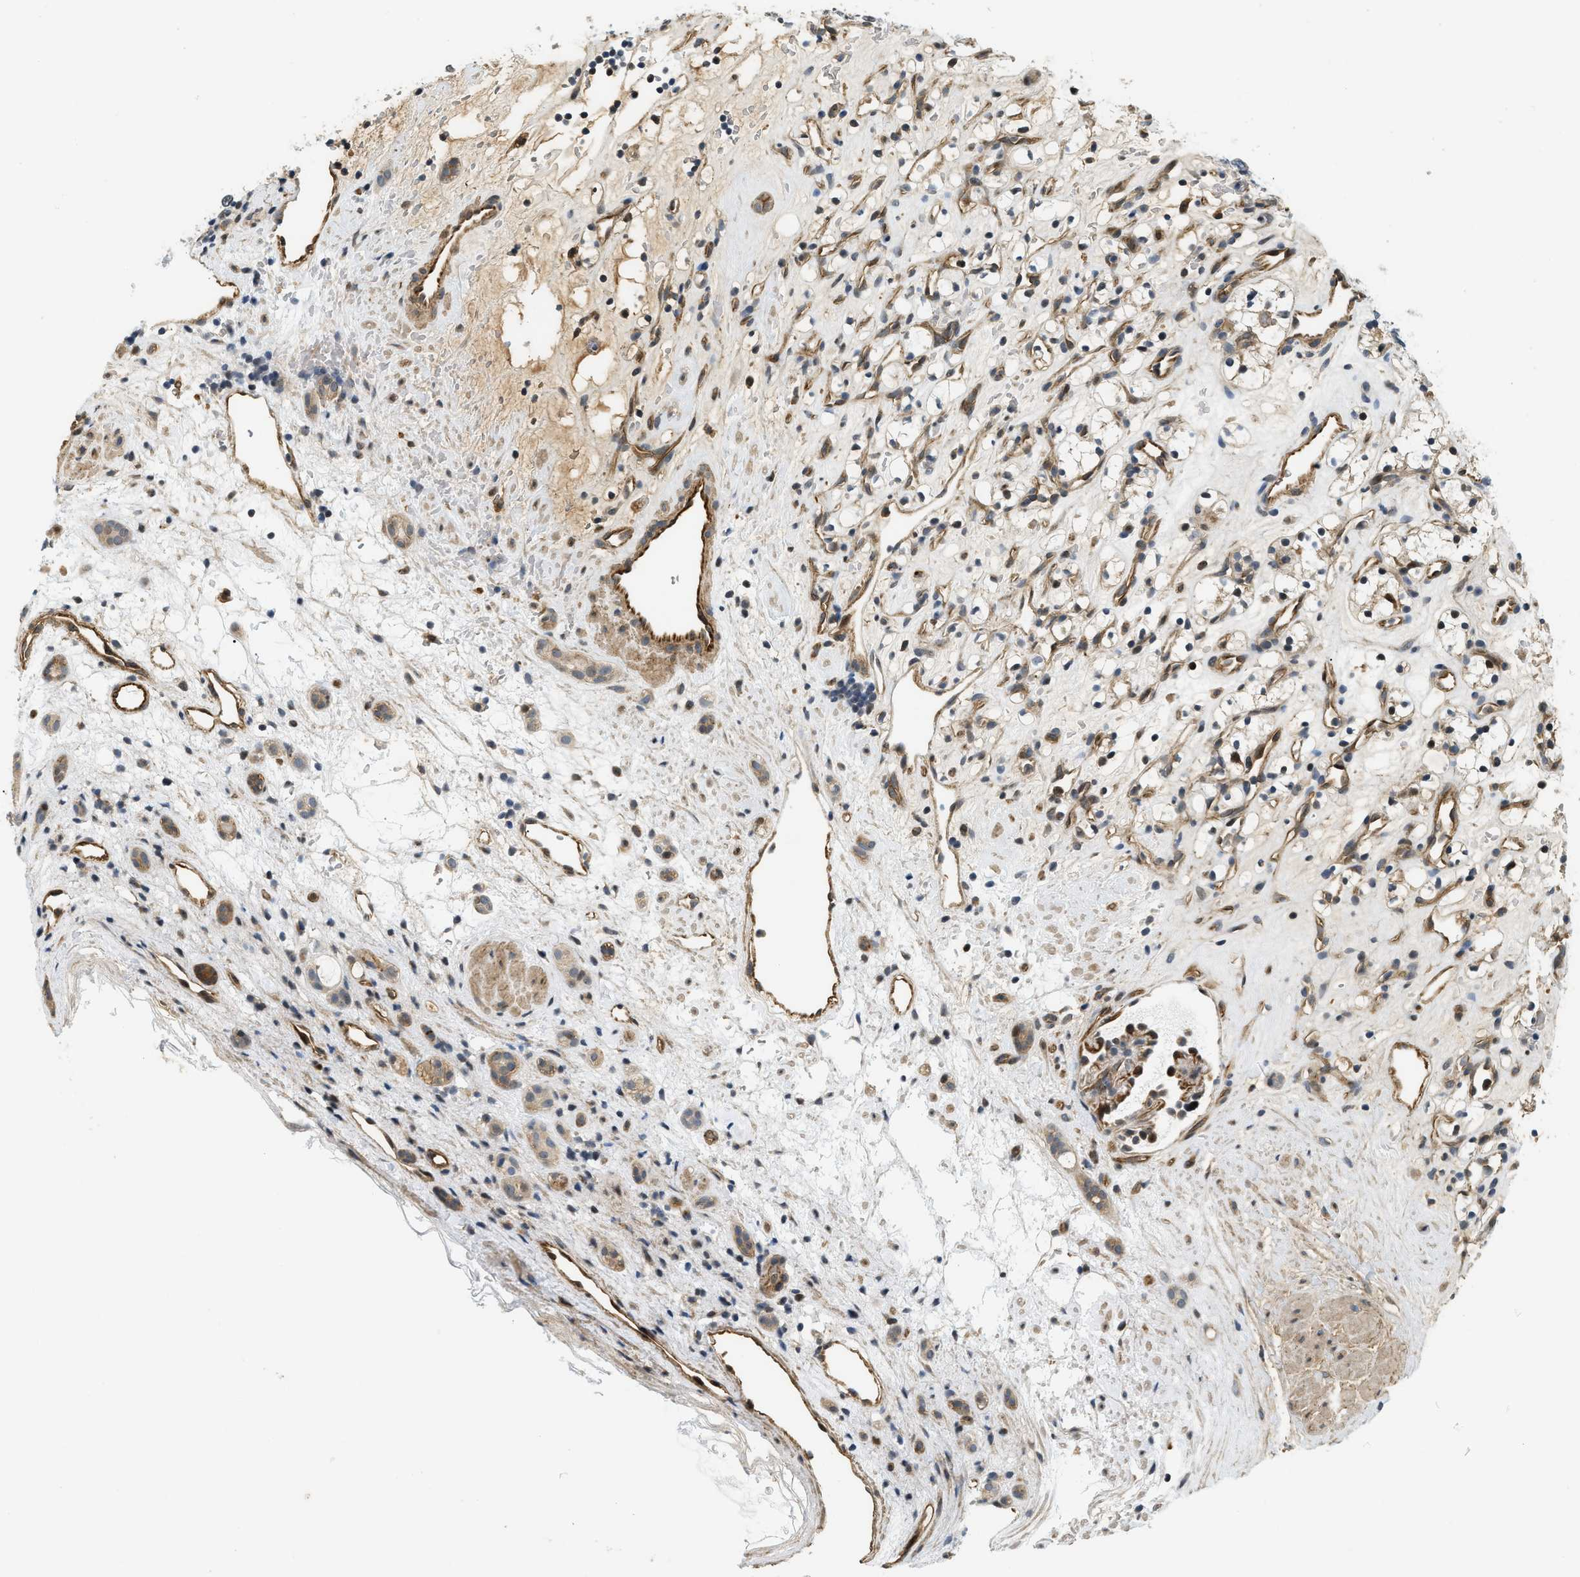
{"staining": {"intensity": "negative", "quantity": "none", "location": "none"}, "tissue": "renal cancer", "cell_type": "Tumor cells", "image_type": "cancer", "snomed": [{"axis": "morphology", "description": "Adenocarcinoma, NOS"}, {"axis": "topography", "description": "Kidney"}], "caption": "Immunohistochemical staining of renal cancer (adenocarcinoma) exhibits no significant expression in tumor cells.", "gene": "LTA4H", "patient": {"sex": "female", "age": 60}}